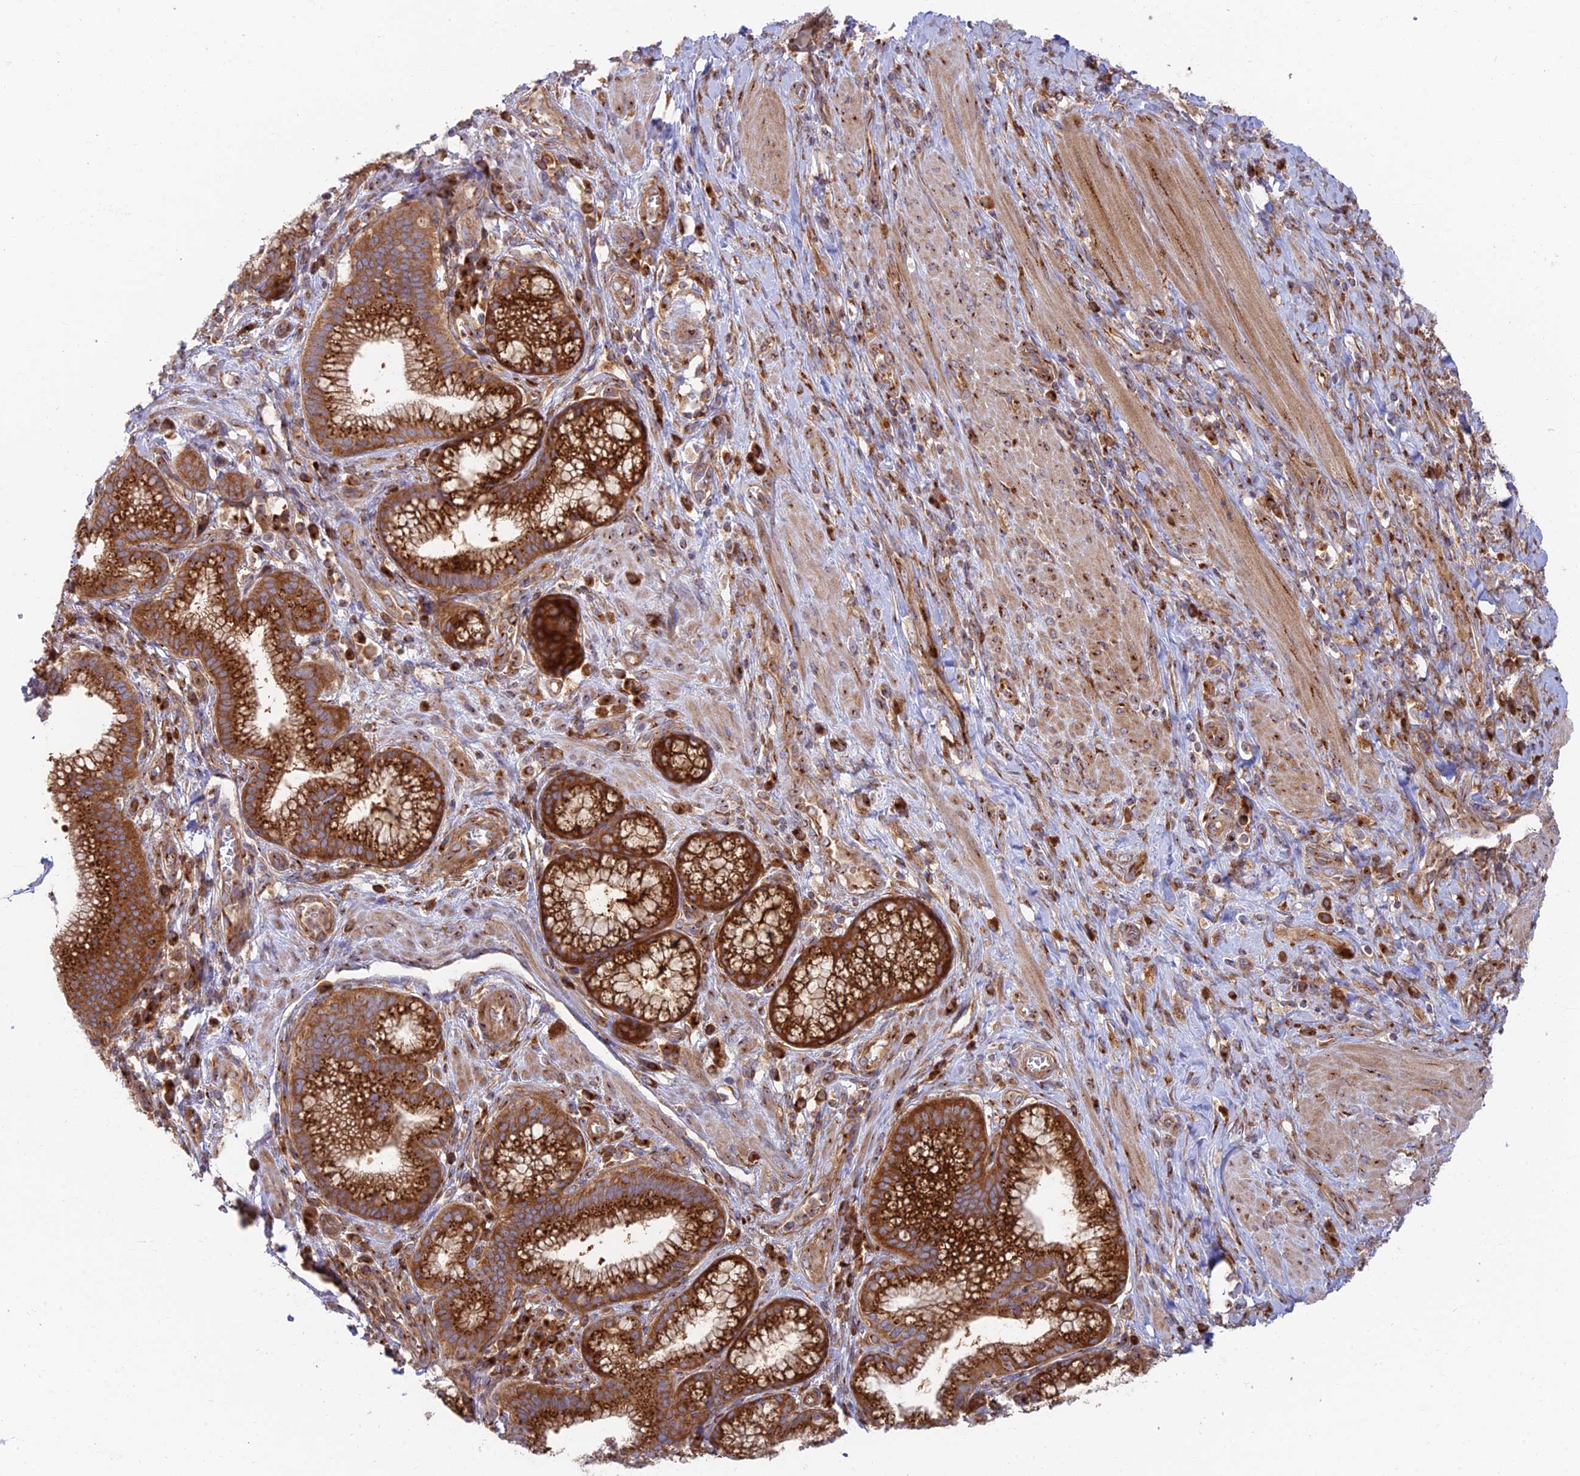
{"staining": {"intensity": "strong", "quantity": ">75%", "location": "cytoplasmic/membranous"}, "tissue": "pancreatic cancer", "cell_type": "Tumor cells", "image_type": "cancer", "snomed": [{"axis": "morphology", "description": "Adenocarcinoma, NOS"}, {"axis": "topography", "description": "Pancreas"}], "caption": "Protein analysis of pancreatic adenocarcinoma tissue shows strong cytoplasmic/membranous positivity in approximately >75% of tumor cells.", "gene": "GOLGA3", "patient": {"sex": "male", "age": 72}}